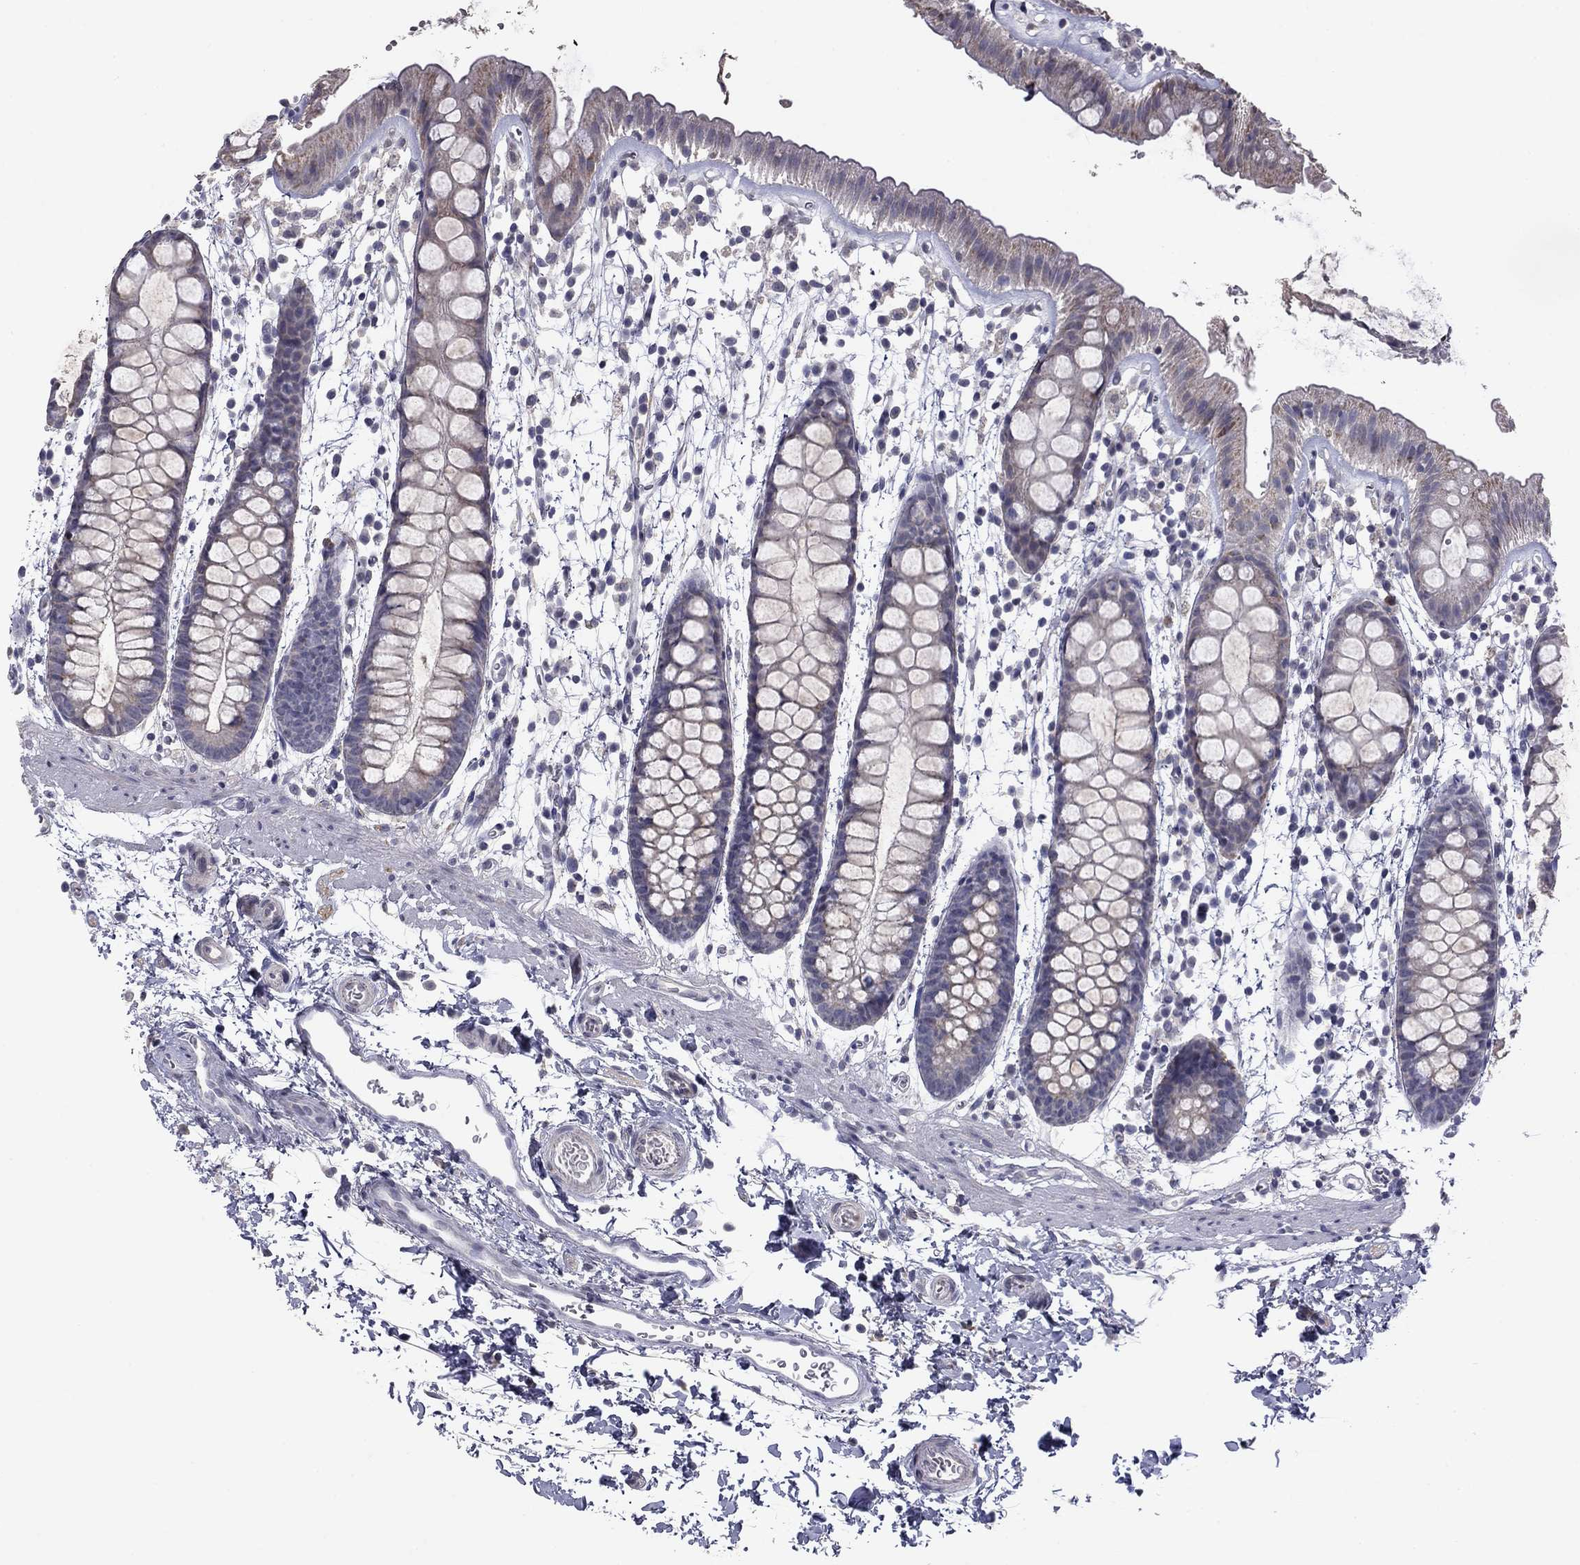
{"staining": {"intensity": "moderate", "quantity": "<25%", "location": "cytoplasmic/membranous"}, "tissue": "rectum", "cell_type": "Glandular cells", "image_type": "normal", "snomed": [{"axis": "morphology", "description": "Normal tissue, NOS"}, {"axis": "topography", "description": "Rectum"}], "caption": "An immunohistochemistry micrograph of normal tissue is shown. Protein staining in brown labels moderate cytoplasmic/membranous positivity in rectum within glandular cells. (brown staining indicates protein expression, while blue staining denotes nuclei).", "gene": "PRRT2", "patient": {"sex": "male", "age": 57}}